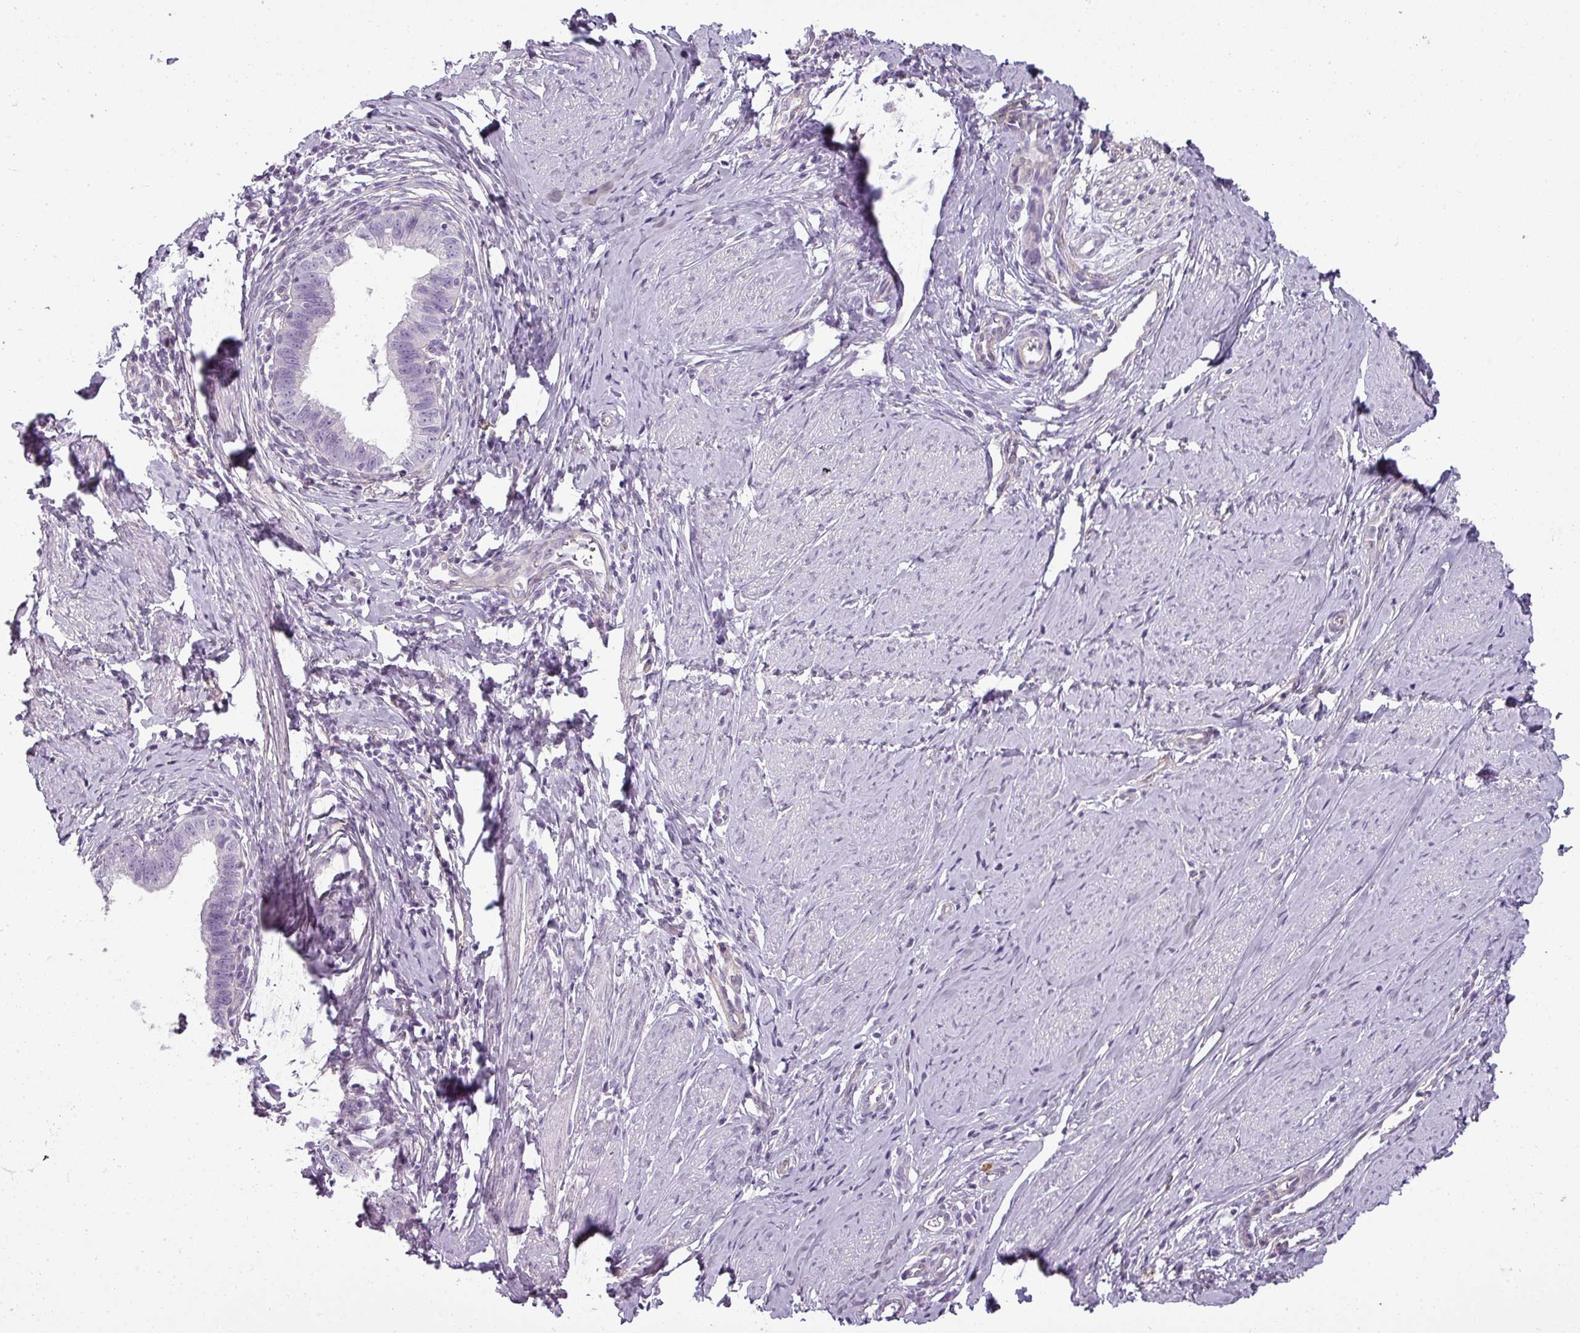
{"staining": {"intensity": "negative", "quantity": "none", "location": "none"}, "tissue": "cervical cancer", "cell_type": "Tumor cells", "image_type": "cancer", "snomed": [{"axis": "morphology", "description": "Adenocarcinoma, NOS"}, {"axis": "topography", "description": "Cervix"}], "caption": "A high-resolution histopathology image shows IHC staining of cervical cancer (adenocarcinoma), which shows no significant staining in tumor cells.", "gene": "ASB1", "patient": {"sex": "female", "age": 36}}